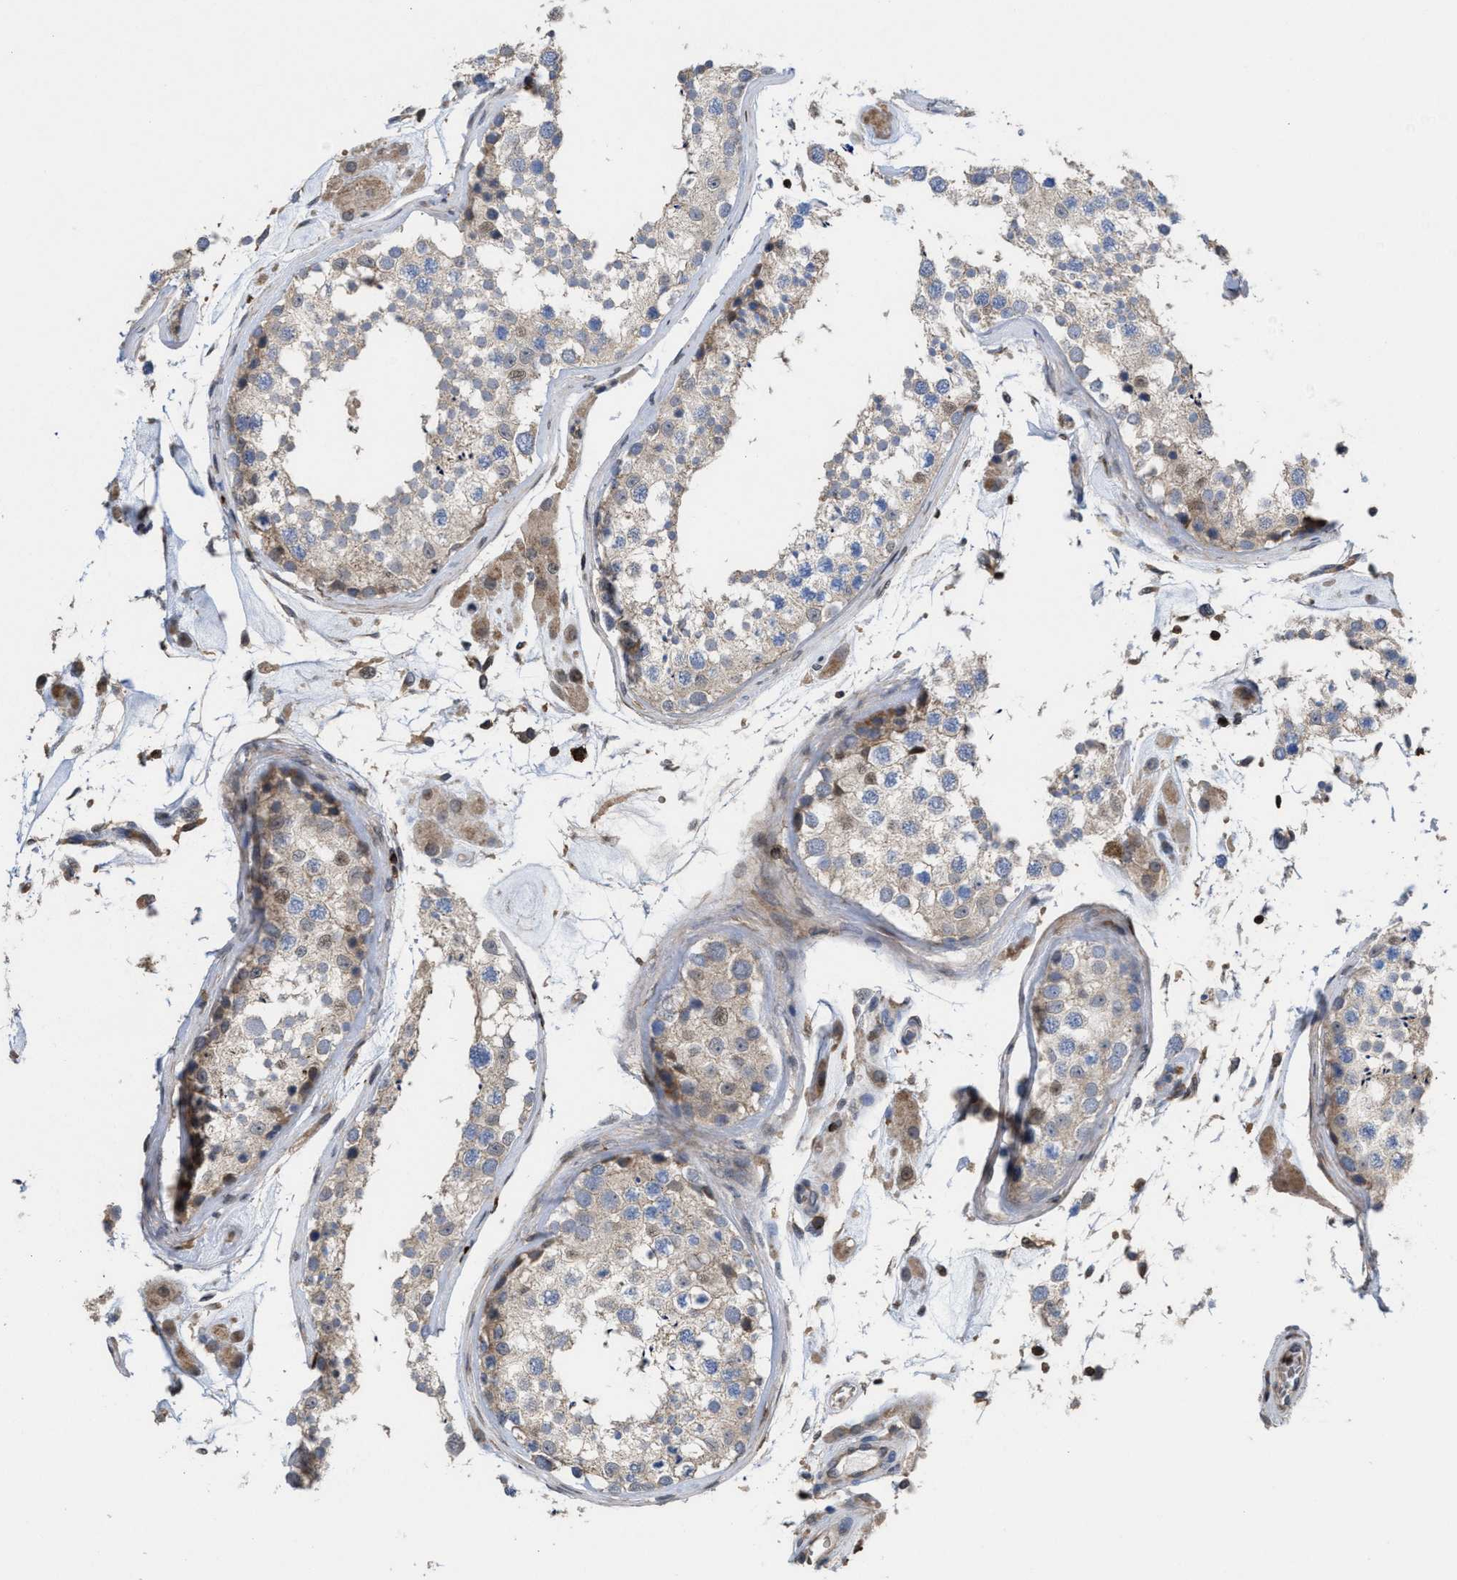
{"staining": {"intensity": "weak", "quantity": "25%-75%", "location": "cytoplasmic/membranous"}, "tissue": "testis", "cell_type": "Cells in seminiferous ducts", "image_type": "normal", "snomed": [{"axis": "morphology", "description": "Normal tissue, NOS"}, {"axis": "topography", "description": "Testis"}], "caption": "Protein expression analysis of unremarkable testis displays weak cytoplasmic/membranous staining in approximately 25%-75% of cells in seminiferous ducts.", "gene": "PTPRE", "patient": {"sex": "male", "age": 46}}